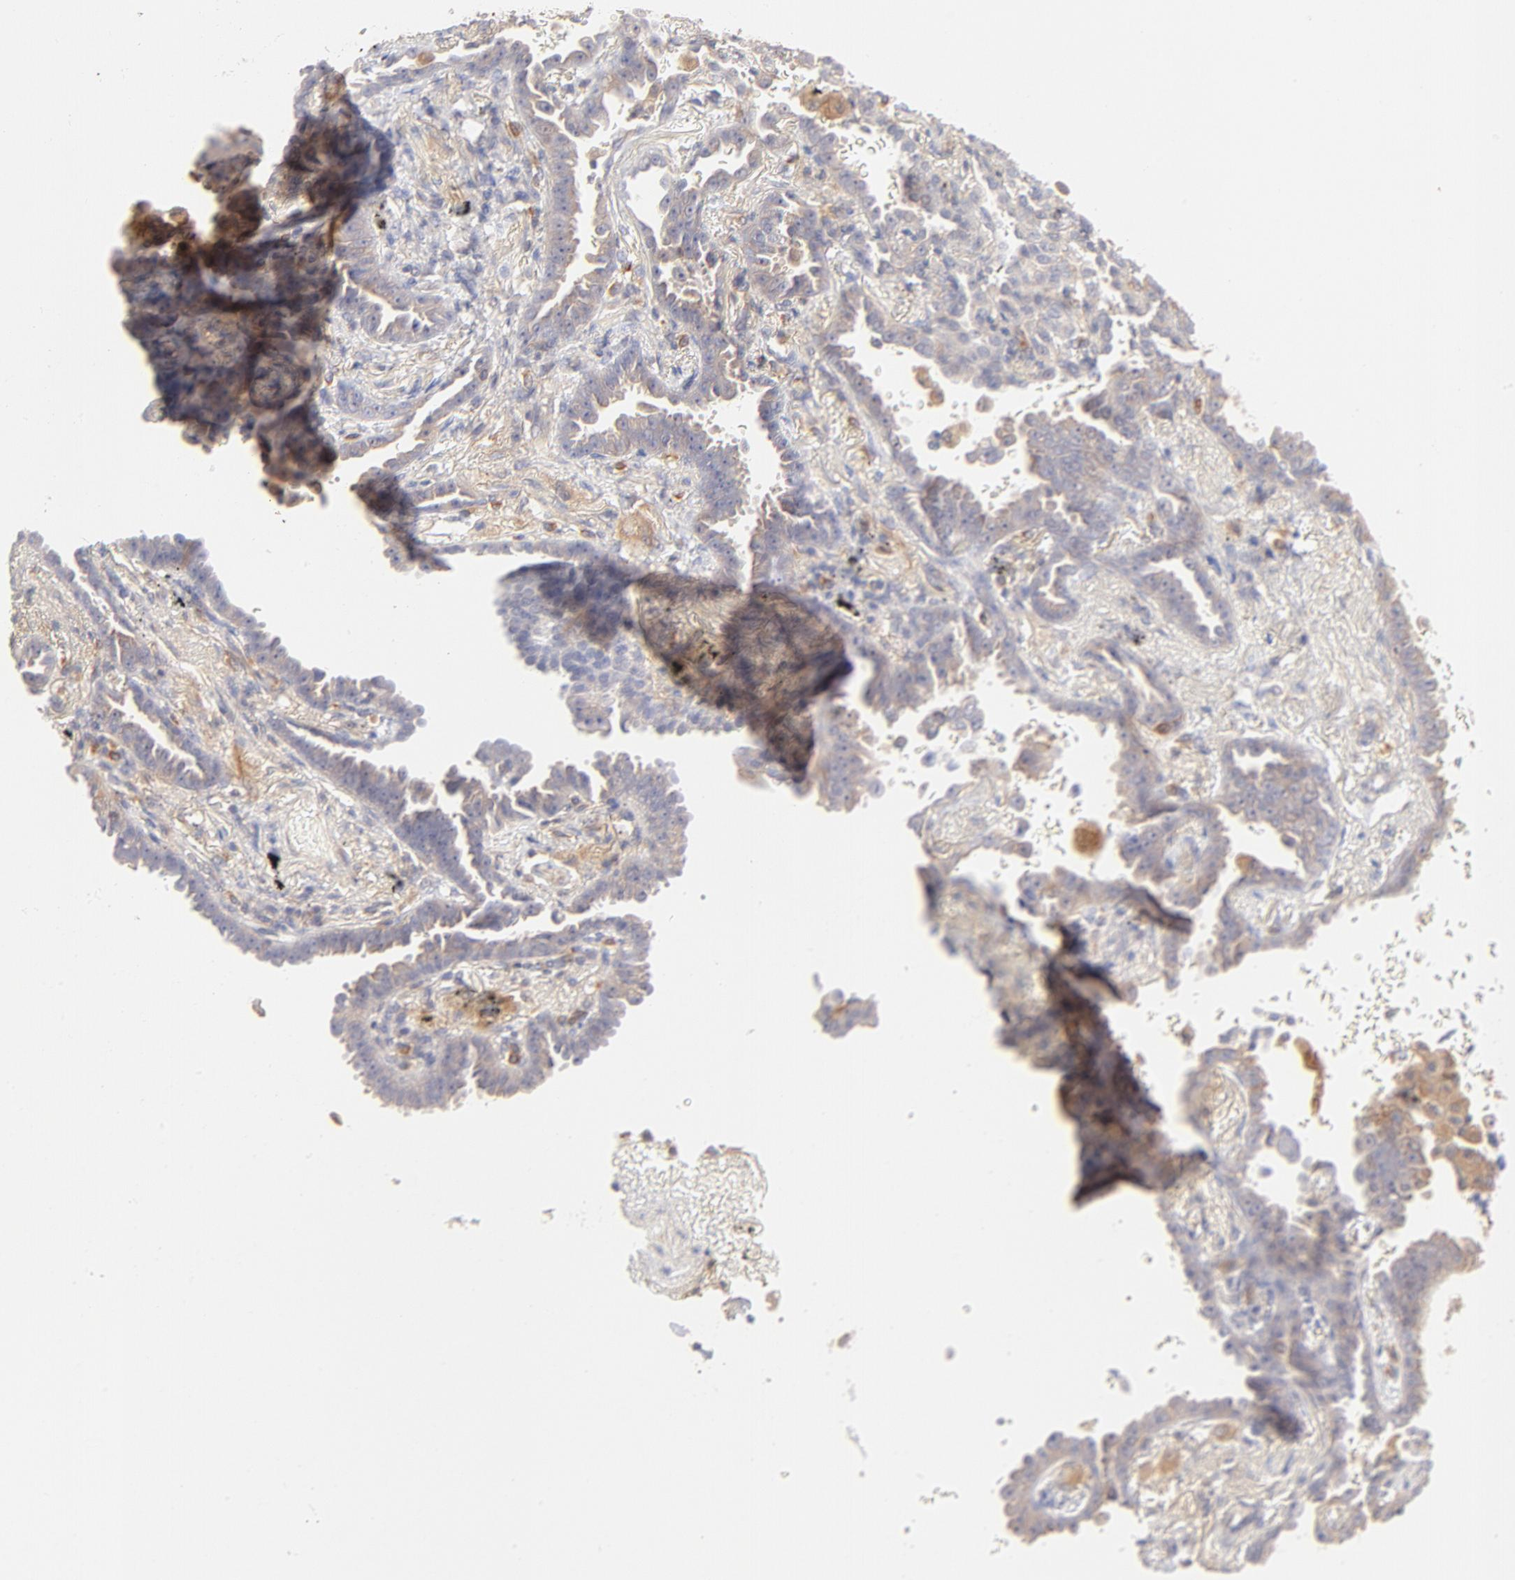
{"staining": {"intensity": "negative", "quantity": "none", "location": "none"}, "tissue": "lung cancer", "cell_type": "Tumor cells", "image_type": "cancer", "snomed": [{"axis": "morphology", "description": "Adenocarcinoma, NOS"}, {"axis": "topography", "description": "Lung"}], "caption": "Lung cancer (adenocarcinoma) was stained to show a protein in brown. There is no significant positivity in tumor cells. (Brightfield microscopy of DAB IHC at high magnification).", "gene": "LDLRAP1", "patient": {"sex": "female", "age": 64}}